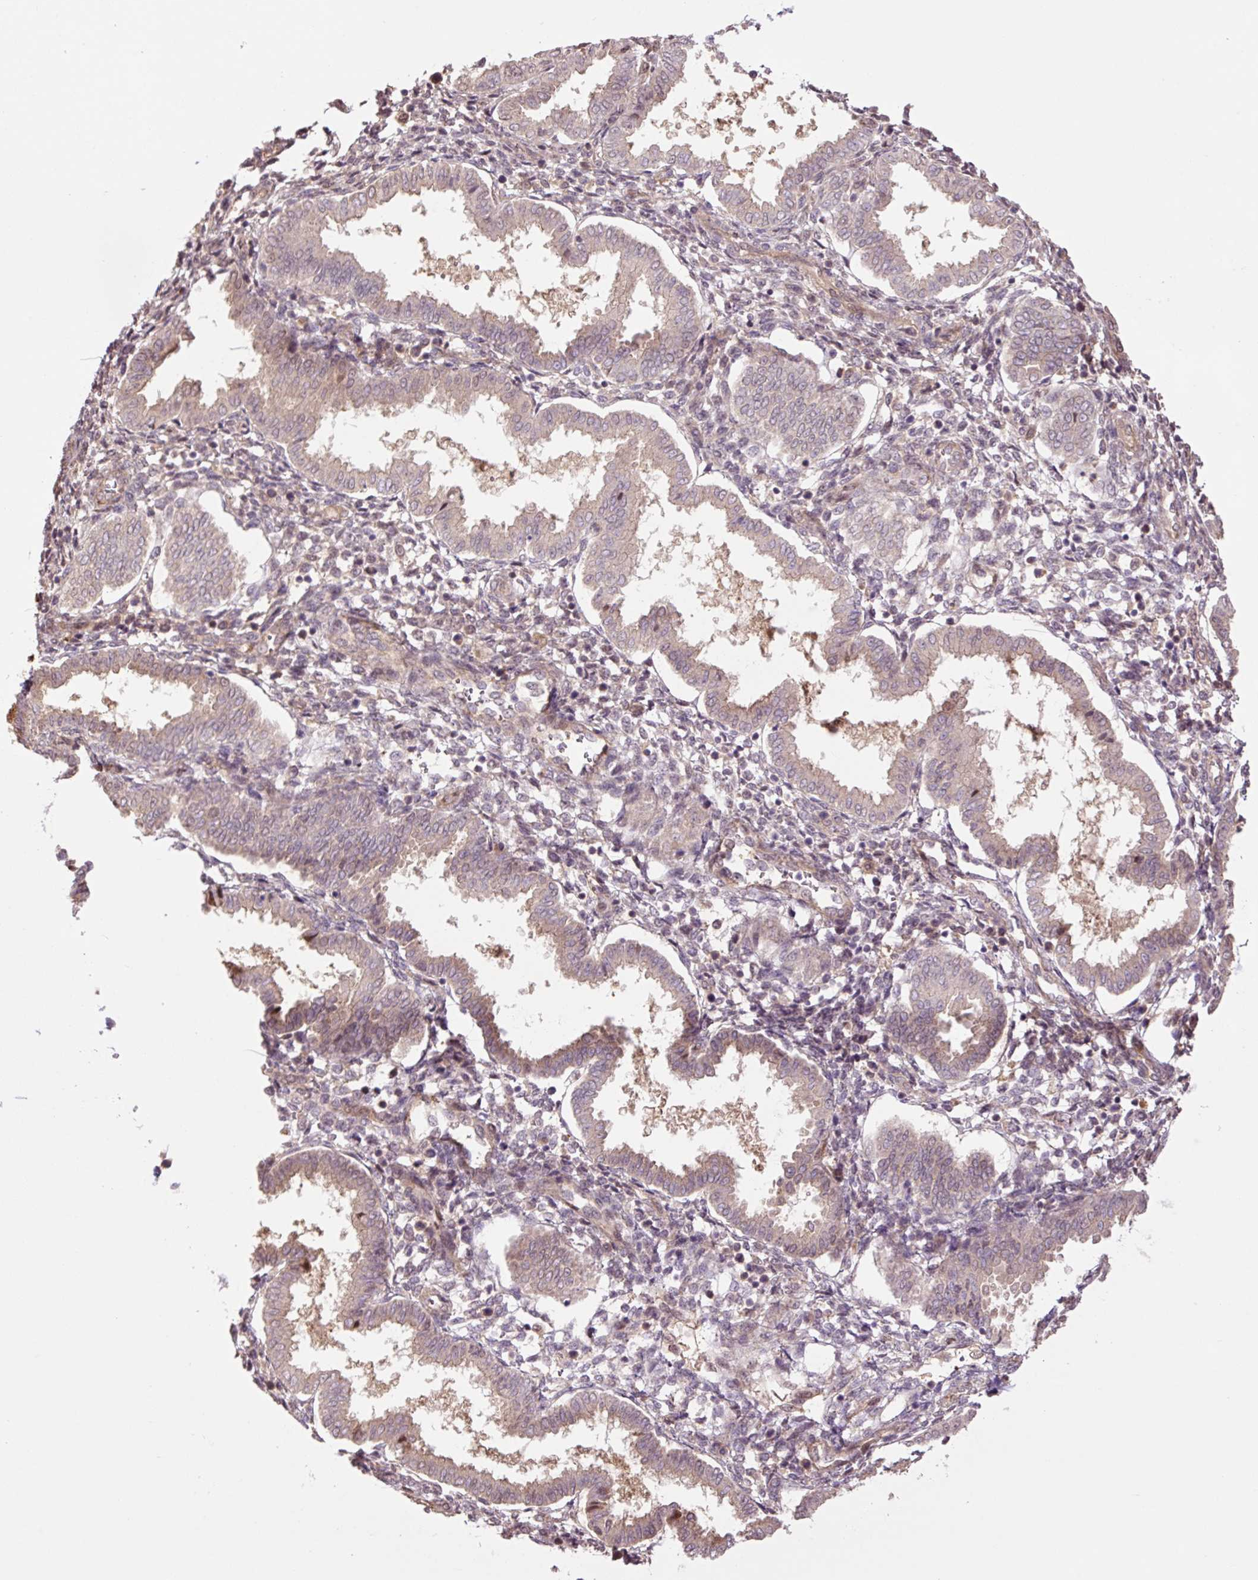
{"staining": {"intensity": "negative", "quantity": "none", "location": "none"}, "tissue": "endometrium", "cell_type": "Cells in endometrial stroma", "image_type": "normal", "snomed": [{"axis": "morphology", "description": "Normal tissue, NOS"}, {"axis": "topography", "description": "Endometrium"}], "caption": "This is a micrograph of IHC staining of benign endometrium, which shows no positivity in cells in endometrial stroma.", "gene": "TPT1", "patient": {"sex": "female", "age": 24}}